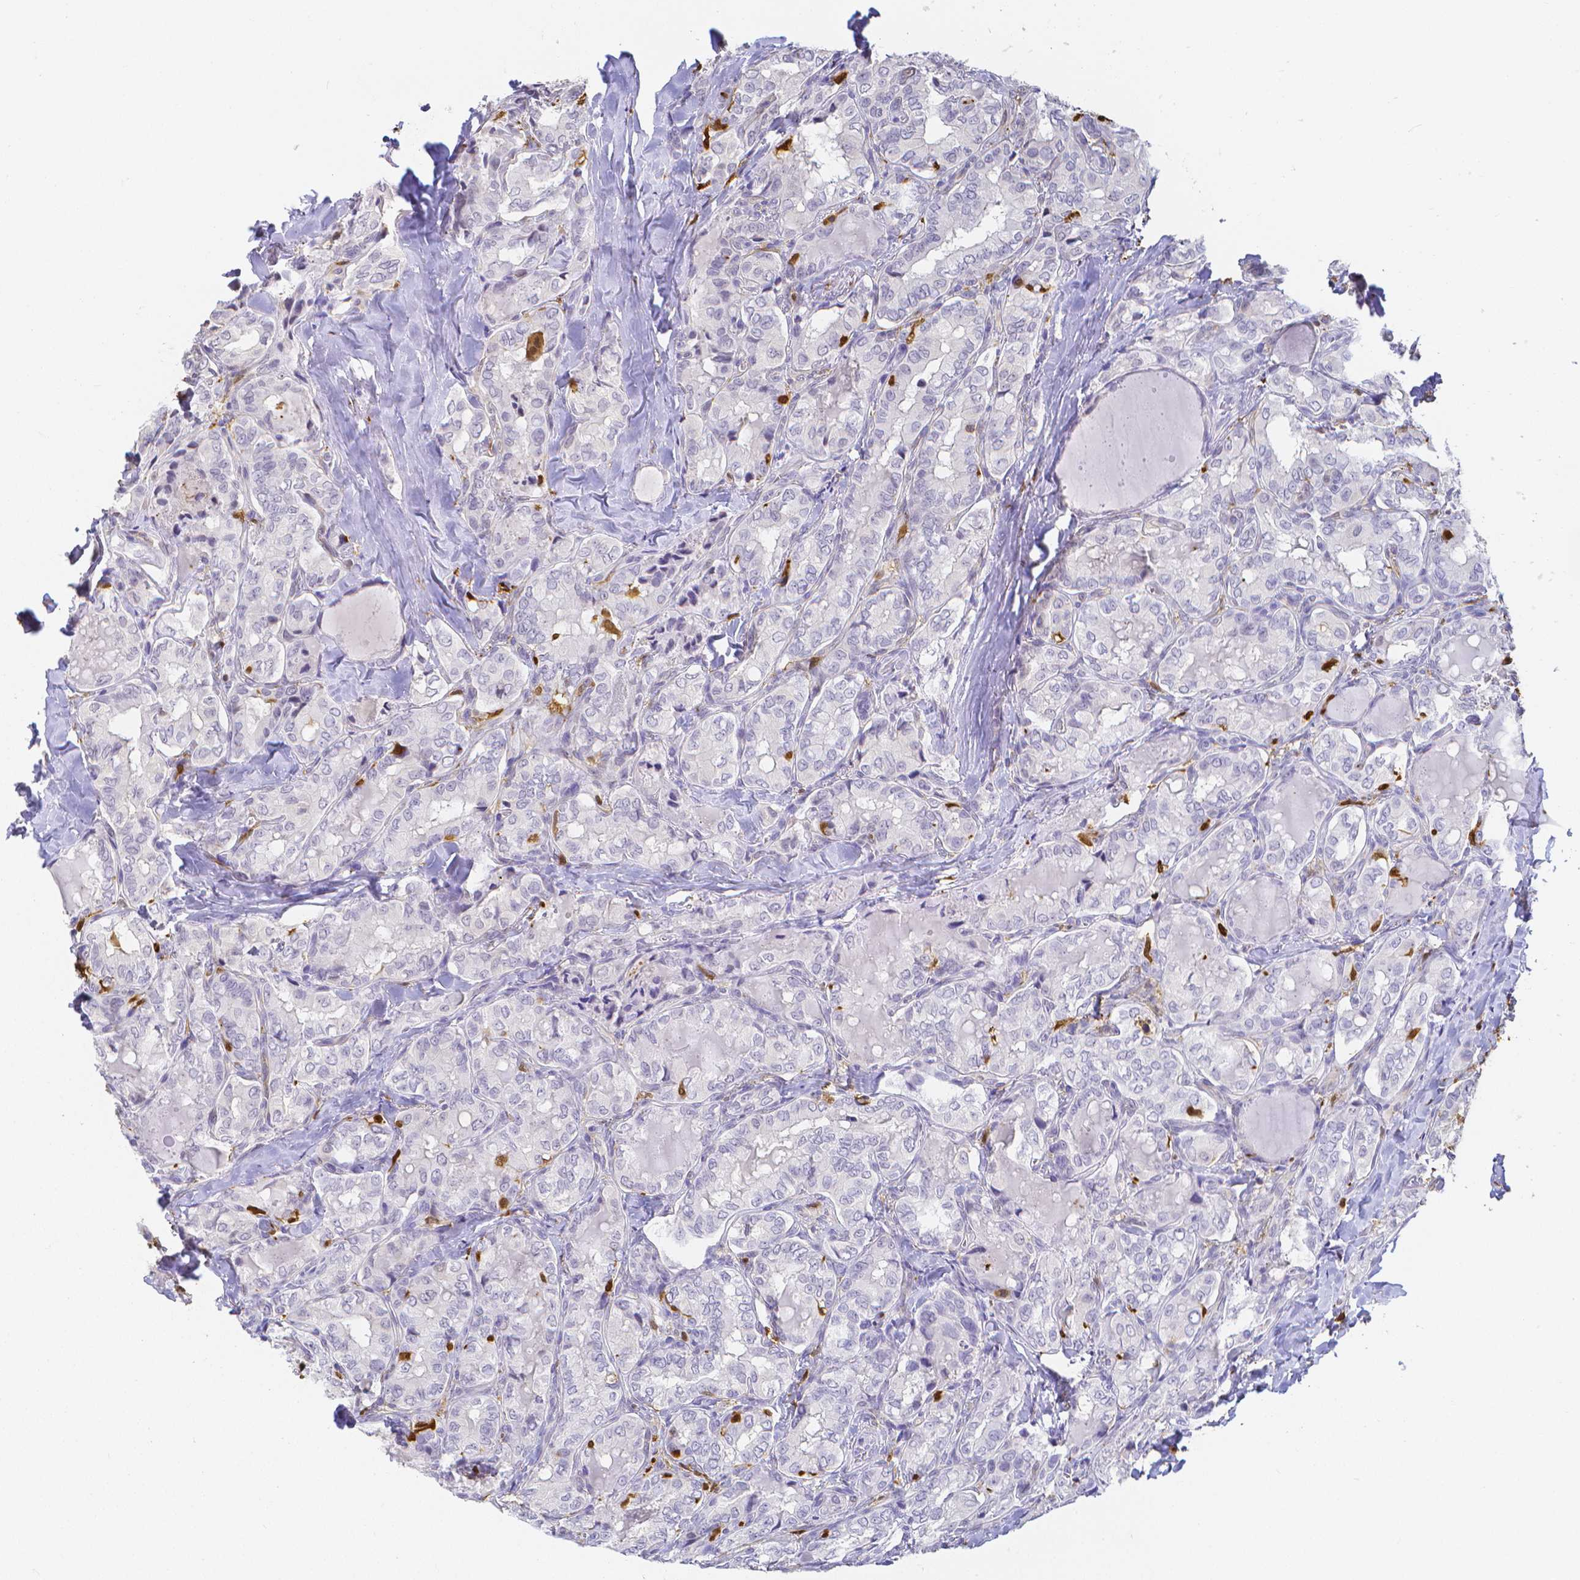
{"staining": {"intensity": "negative", "quantity": "none", "location": "none"}, "tissue": "thyroid cancer", "cell_type": "Tumor cells", "image_type": "cancer", "snomed": [{"axis": "morphology", "description": "Papillary adenocarcinoma, NOS"}, {"axis": "topography", "description": "Thyroid gland"}], "caption": "Protein analysis of thyroid cancer displays no significant positivity in tumor cells. (Brightfield microscopy of DAB IHC at high magnification).", "gene": "COTL1", "patient": {"sex": "female", "age": 75}}